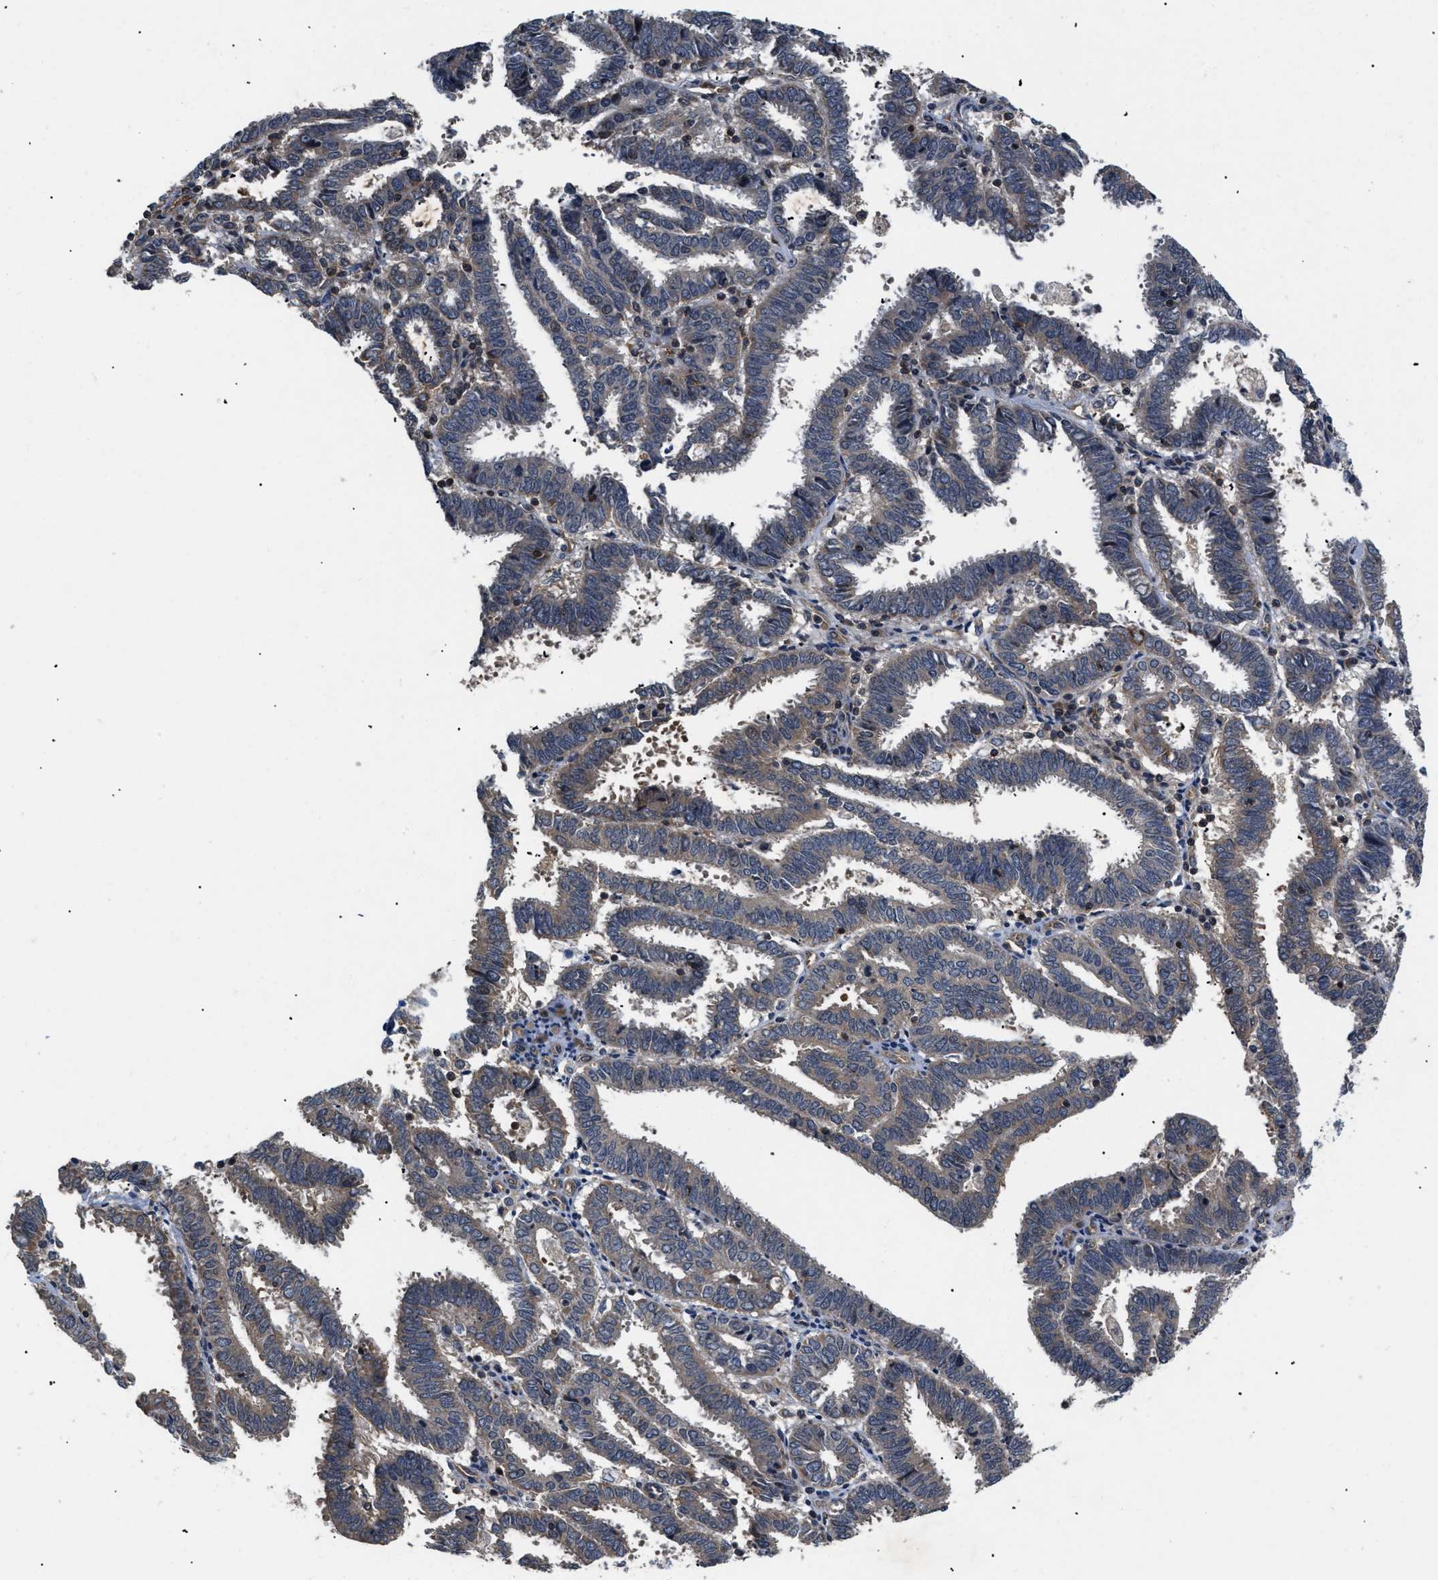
{"staining": {"intensity": "weak", "quantity": "<25%", "location": "cytoplasmic/membranous"}, "tissue": "endometrial cancer", "cell_type": "Tumor cells", "image_type": "cancer", "snomed": [{"axis": "morphology", "description": "Adenocarcinoma, NOS"}, {"axis": "topography", "description": "Uterus"}], "caption": "DAB (3,3'-diaminobenzidine) immunohistochemical staining of human adenocarcinoma (endometrial) exhibits no significant expression in tumor cells.", "gene": "HMGCR", "patient": {"sex": "female", "age": 83}}